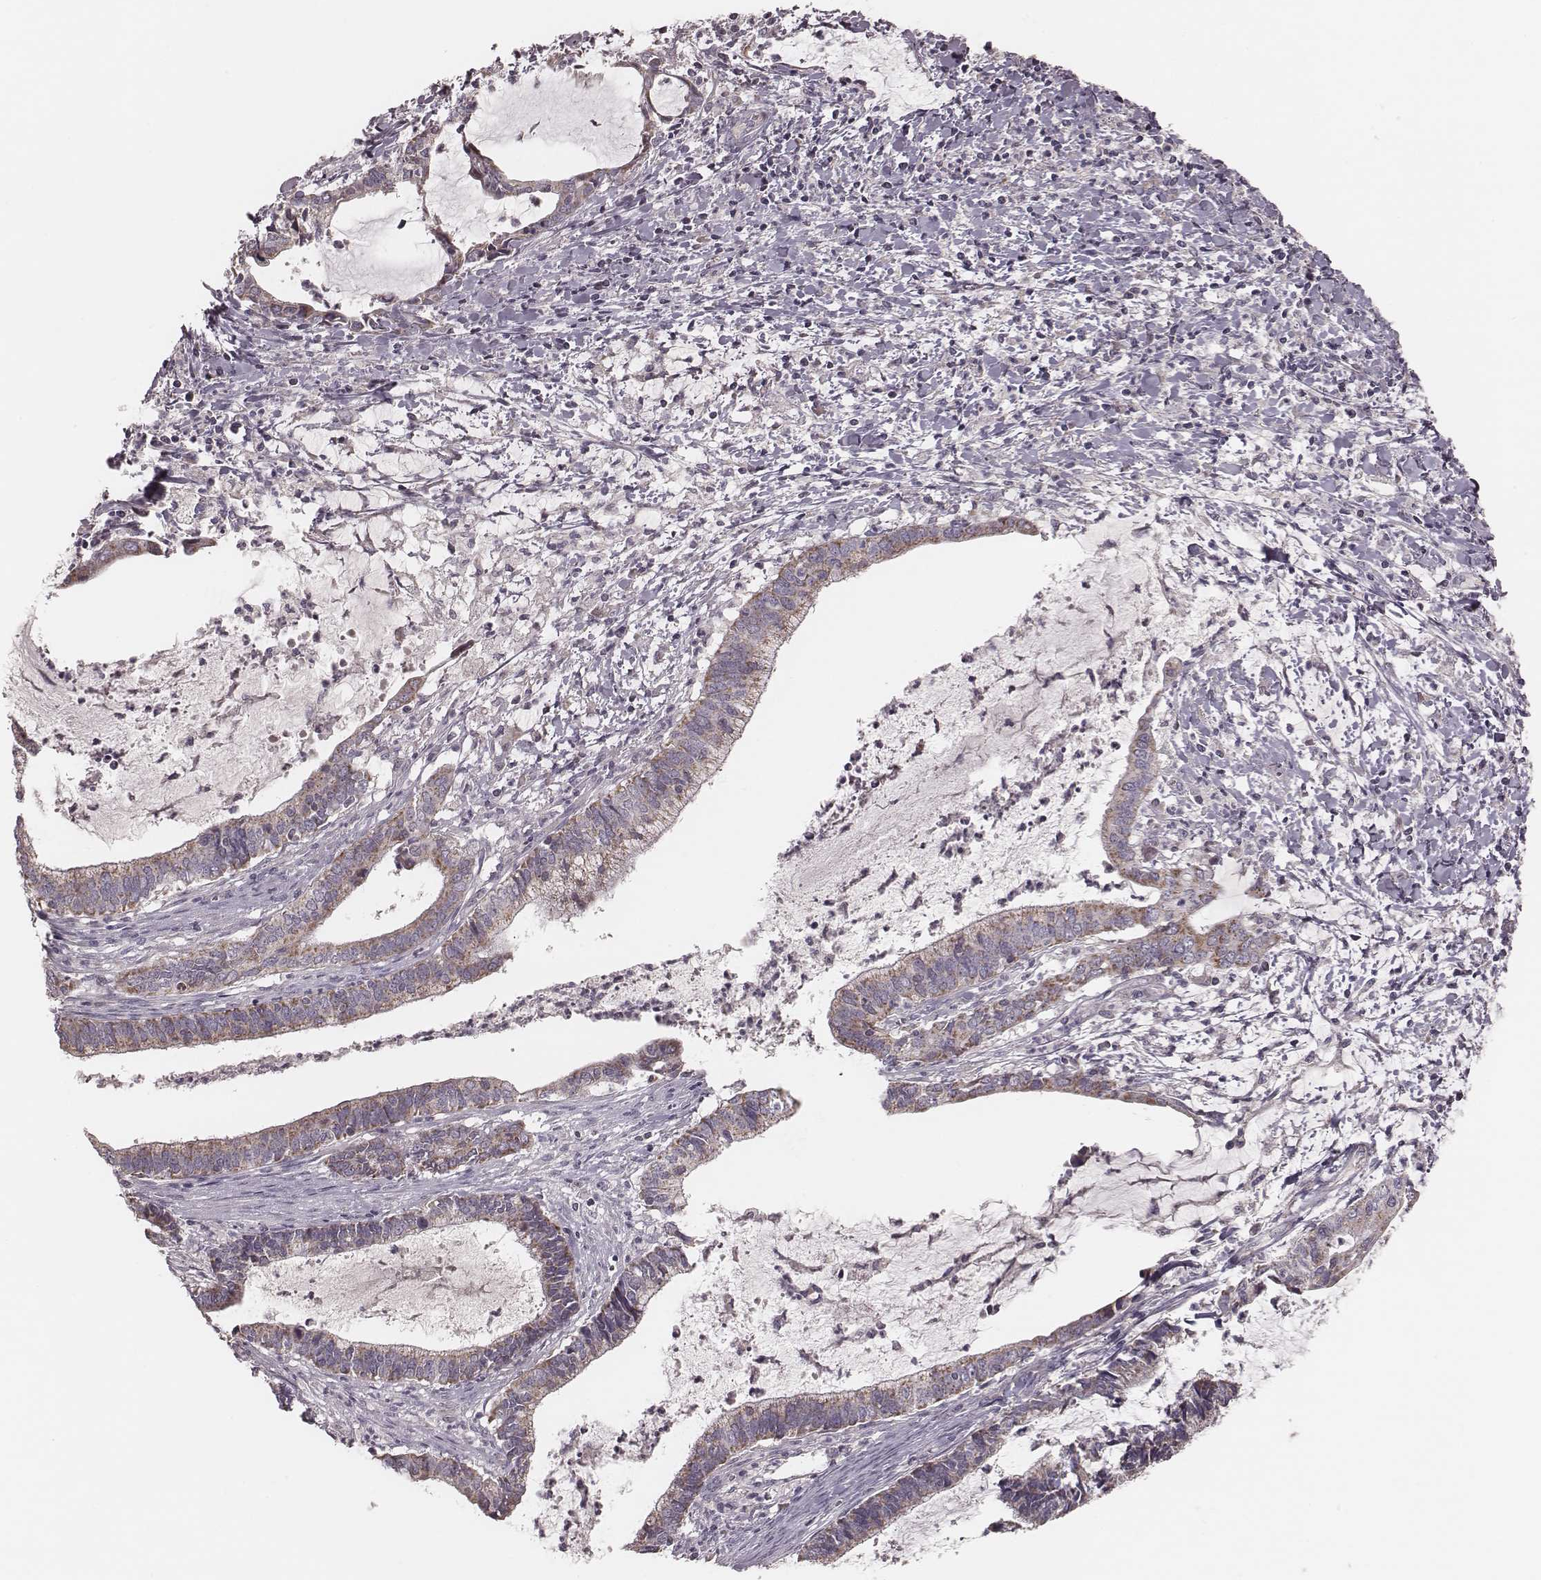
{"staining": {"intensity": "weak", "quantity": ">75%", "location": "cytoplasmic/membranous"}, "tissue": "cervical cancer", "cell_type": "Tumor cells", "image_type": "cancer", "snomed": [{"axis": "morphology", "description": "Adenocarcinoma, NOS"}, {"axis": "topography", "description": "Cervix"}], "caption": "Tumor cells exhibit weak cytoplasmic/membranous expression in approximately >75% of cells in cervical adenocarcinoma.", "gene": "MRPS27", "patient": {"sex": "female", "age": 42}}